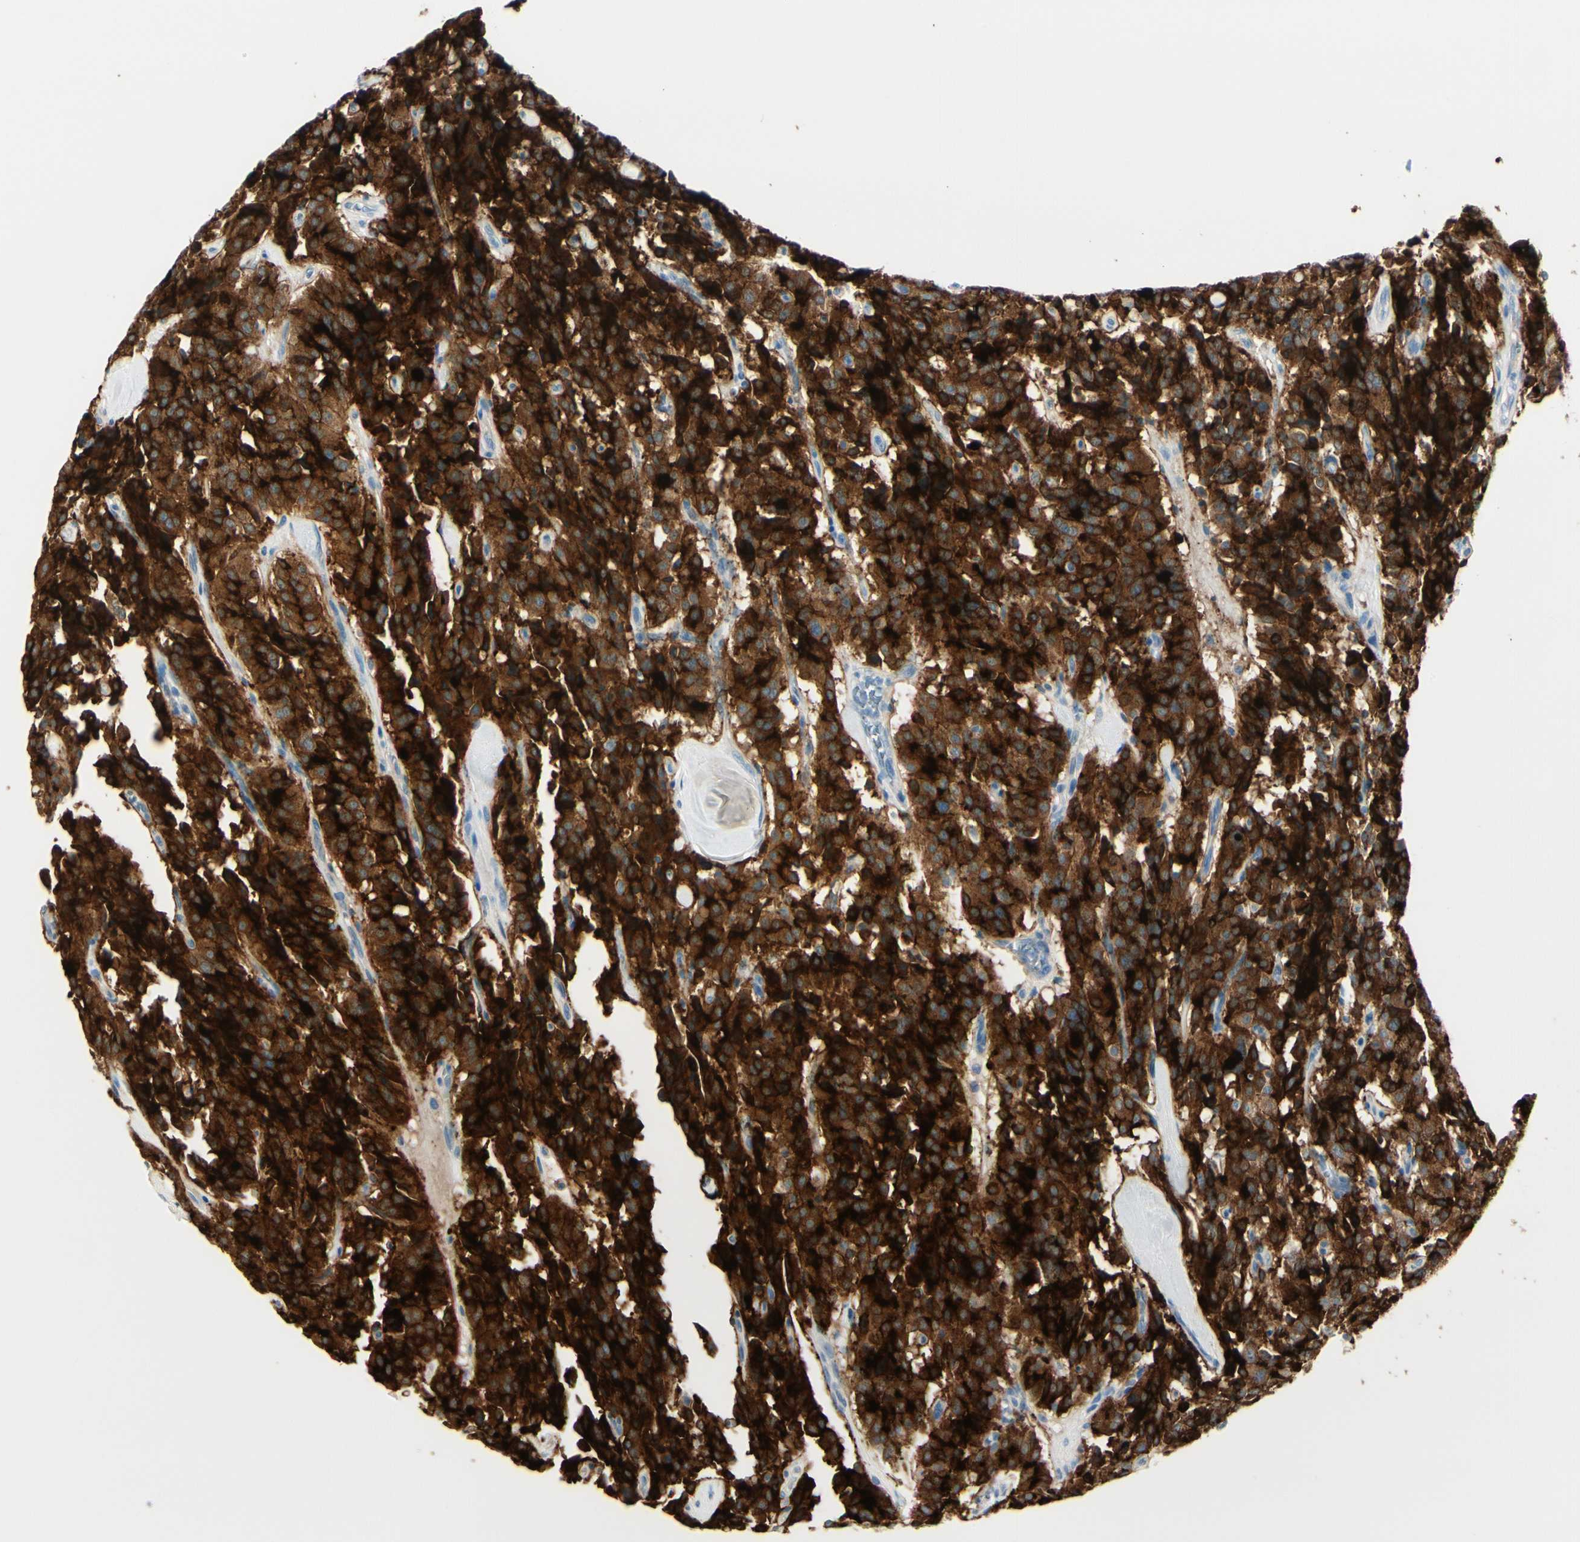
{"staining": {"intensity": "strong", "quantity": ">75%", "location": "cytoplasmic/membranous"}, "tissue": "carcinoid", "cell_type": "Tumor cells", "image_type": "cancer", "snomed": [{"axis": "morphology", "description": "Carcinoid, malignant, NOS"}, {"axis": "topography", "description": "Lung"}], "caption": "Immunohistochemical staining of human carcinoid (malignant) shows high levels of strong cytoplasmic/membranous protein expression in approximately >75% of tumor cells.", "gene": "CDHR5", "patient": {"sex": "male", "age": 30}}